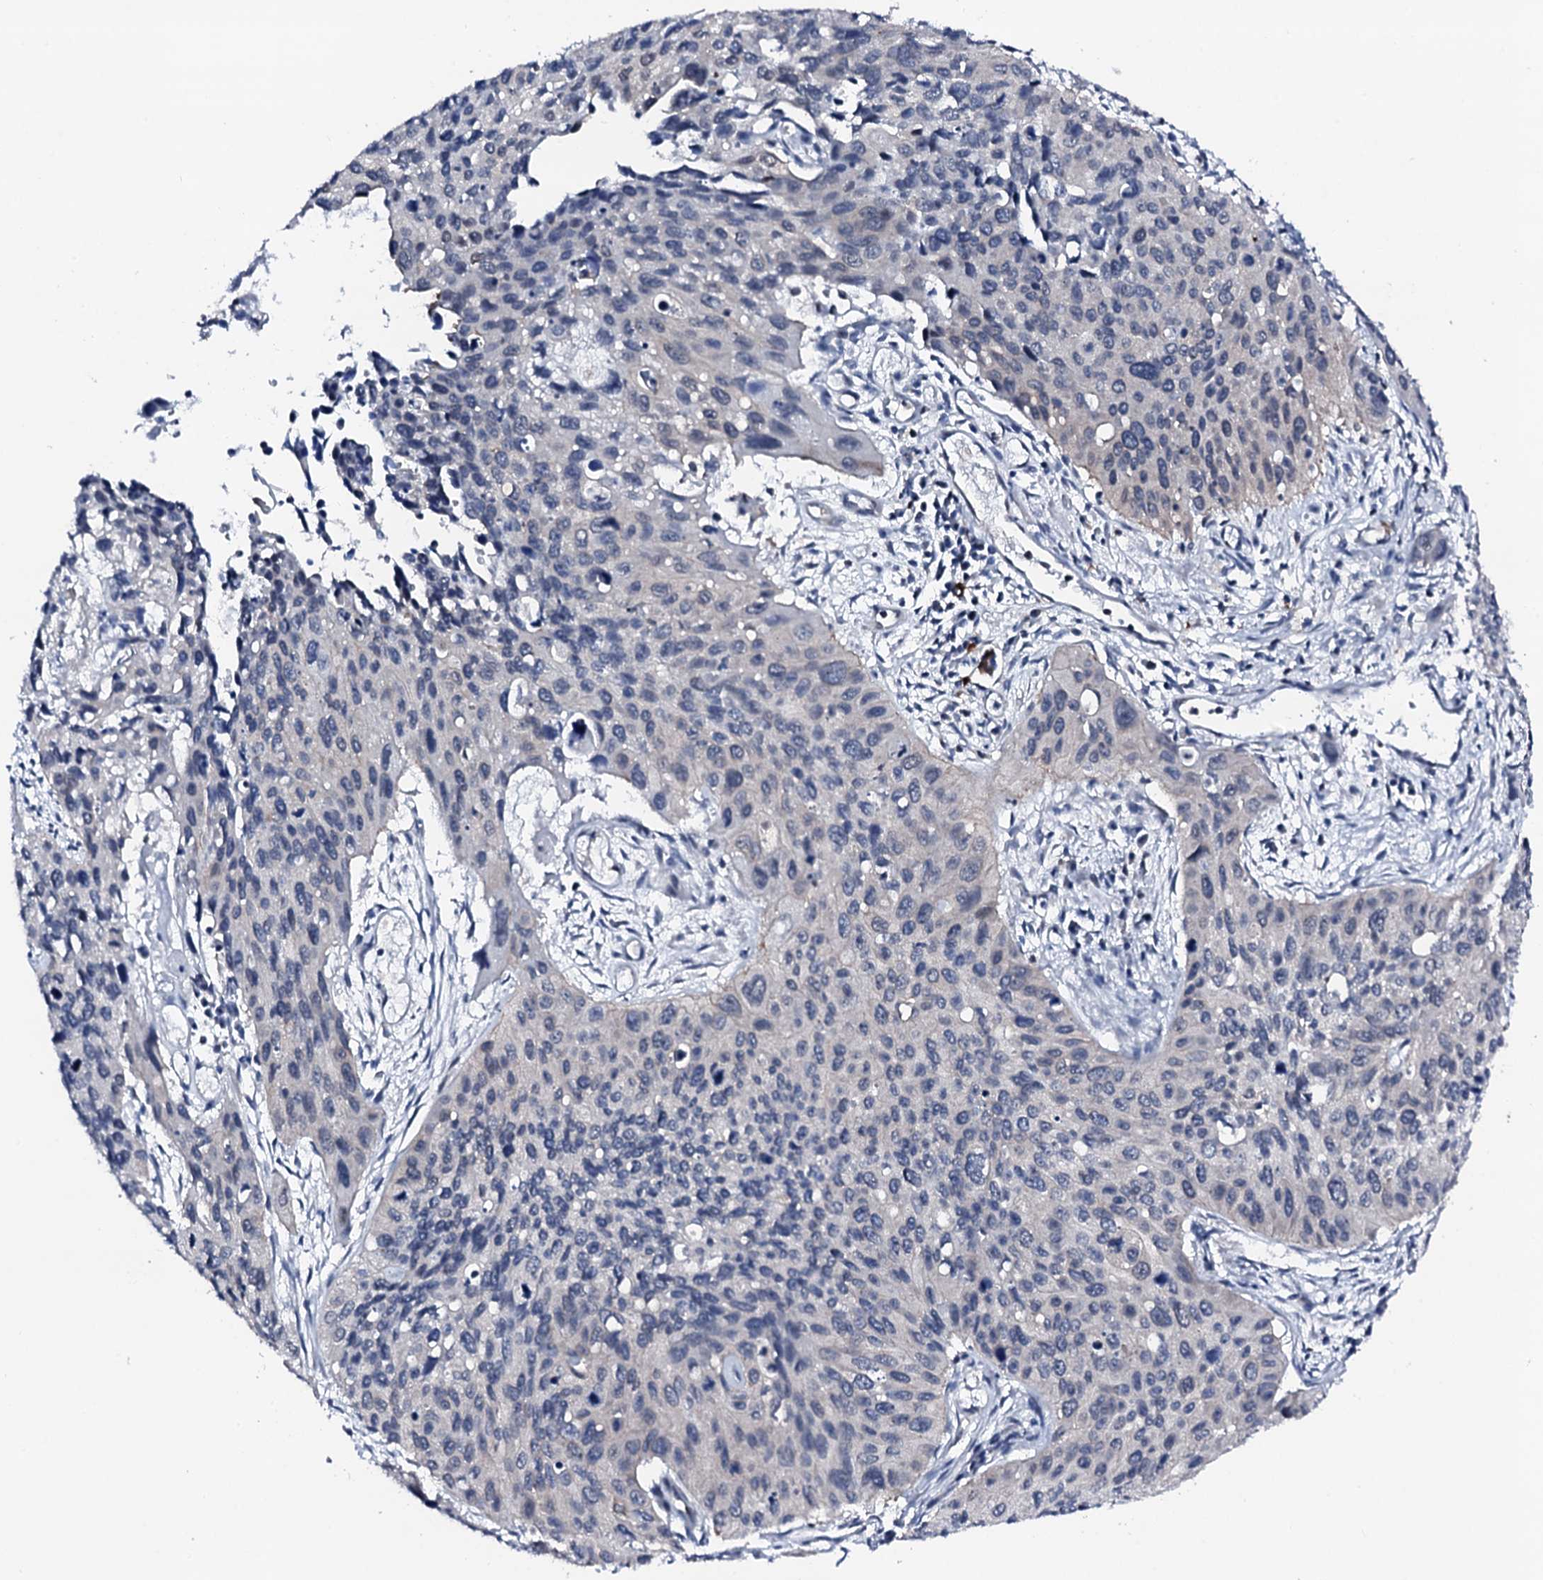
{"staining": {"intensity": "negative", "quantity": "none", "location": "none"}, "tissue": "cervical cancer", "cell_type": "Tumor cells", "image_type": "cancer", "snomed": [{"axis": "morphology", "description": "Squamous cell carcinoma, NOS"}, {"axis": "topography", "description": "Cervix"}], "caption": "This is a photomicrograph of immunohistochemistry staining of cervical cancer, which shows no staining in tumor cells.", "gene": "TRAFD1", "patient": {"sex": "female", "age": 55}}